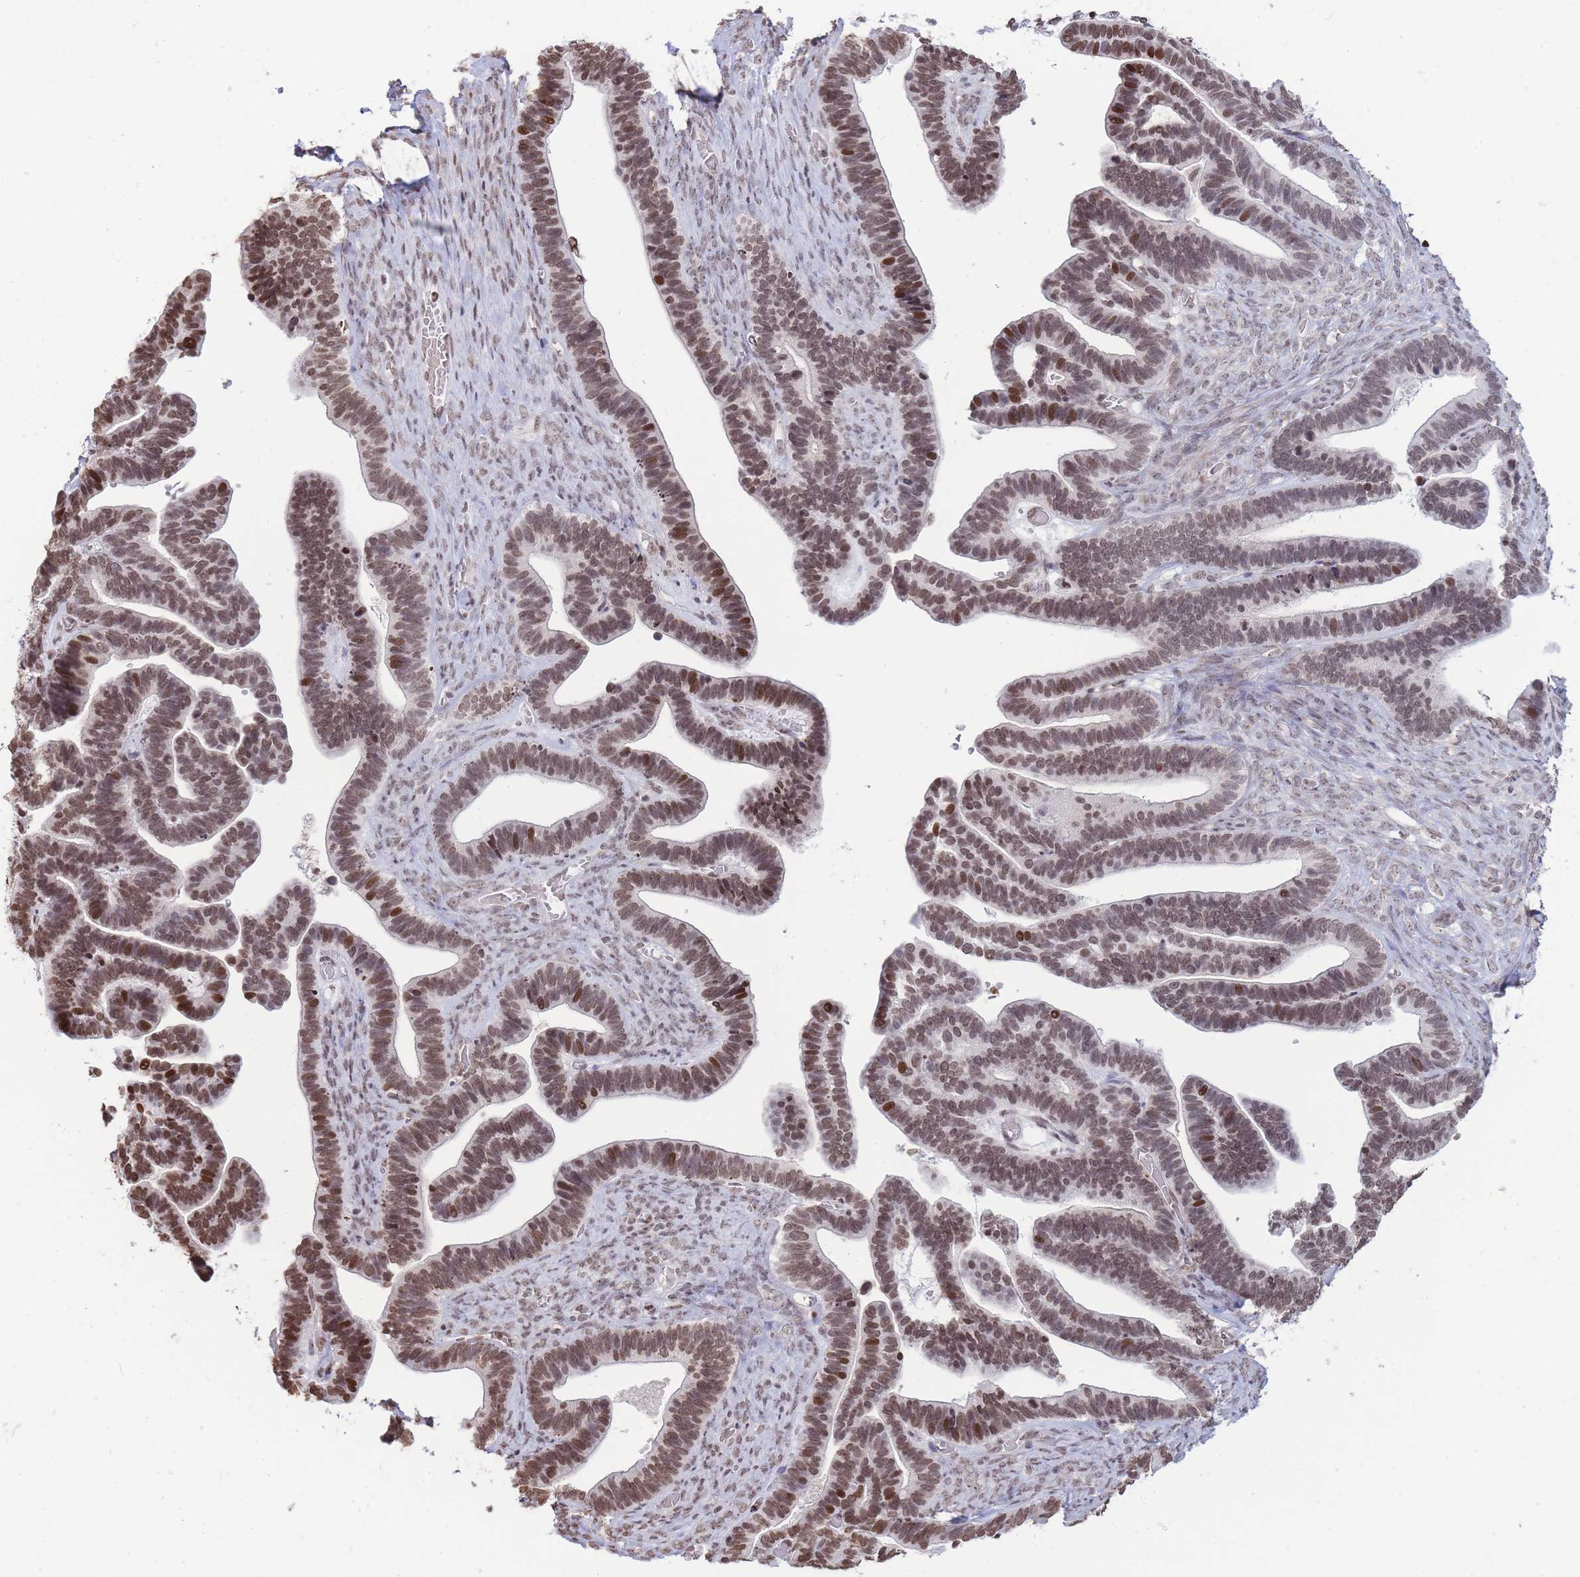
{"staining": {"intensity": "moderate", "quantity": ">75%", "location": "nuclear"}, "tissue": "ovarian cancer", "cell_type": "Tumor cells", "image_type": "cancer", "snomed": [{"axis": "morphology", "description": "Cystadenocarcinoma, serous, NOS"}, {"axis": "topography", "description": "Ovary"}], "caption": "Immunohistochemistry (IHC) (DAB (3,3'-diaminobenzidine)) staining of human ovarian cancer (serous cystadenocarcinoma) reveals moderate nuclear protein expression in approximately >75% of tumor cells. (brown staining indicates protein expression, while blue staining denotes nuclei).", "gene": "SHISAL1", "patient": {"sex": "female", "age": 56}}